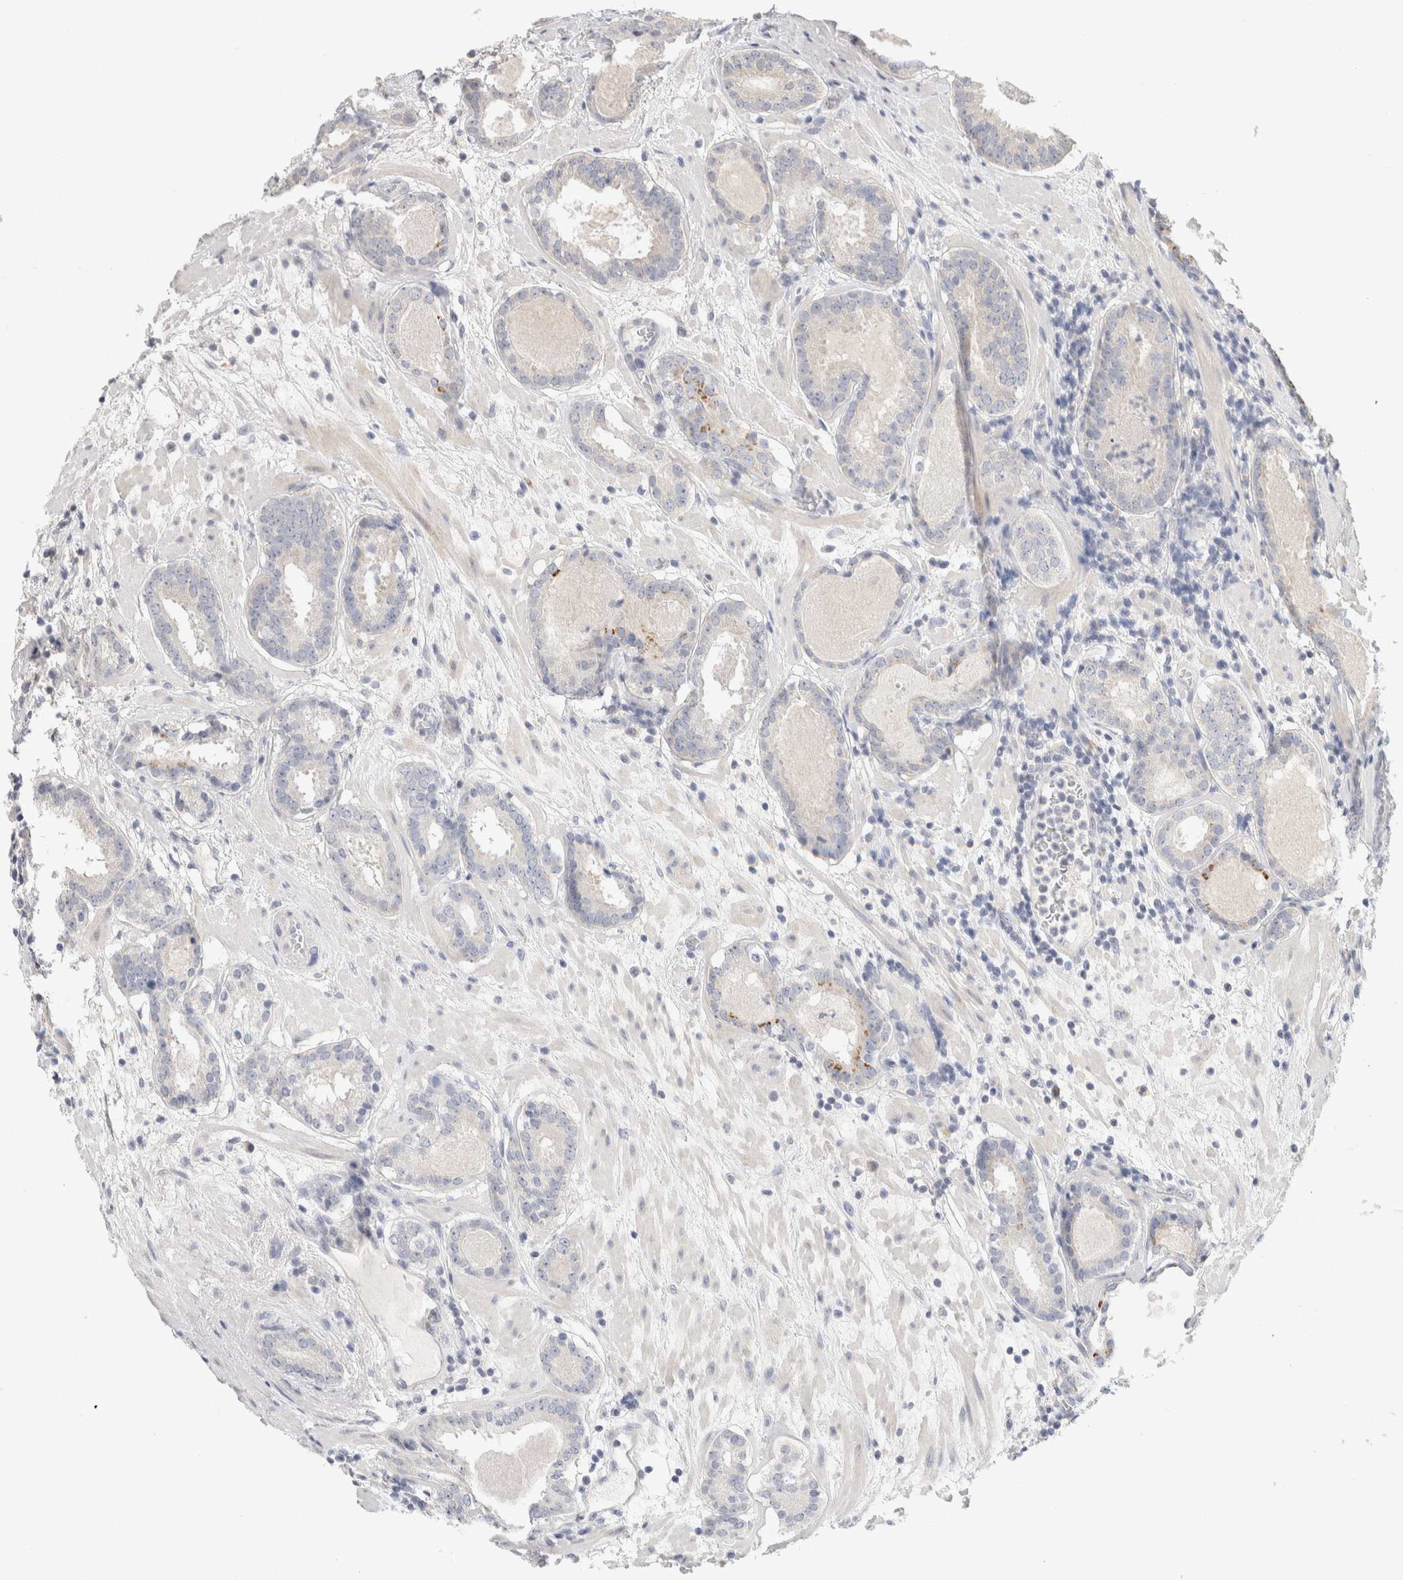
{"staining": {"intensity": "weak", "quantity": "<25%", "location": "cytoplasmic/membranous"}, "tissue": "prostate cancer", "cell_type": "Tumor cells", "image_type": "cancer", "snomed": [{"axis": "morphology", "description": "Adenocarcinoma, Low grade"}, {"axis": "topography", "description": "Prostate"}], "caption": "A micrograph of human prostate low-grade adenocarcinoma is negative for staining in tumor cells. (DAB (3,3'-diaminobenzidine) immunohistochemistry, high magnification).", "gene": "CHRM4", "patient": {"sex": "male", "age": 69}}